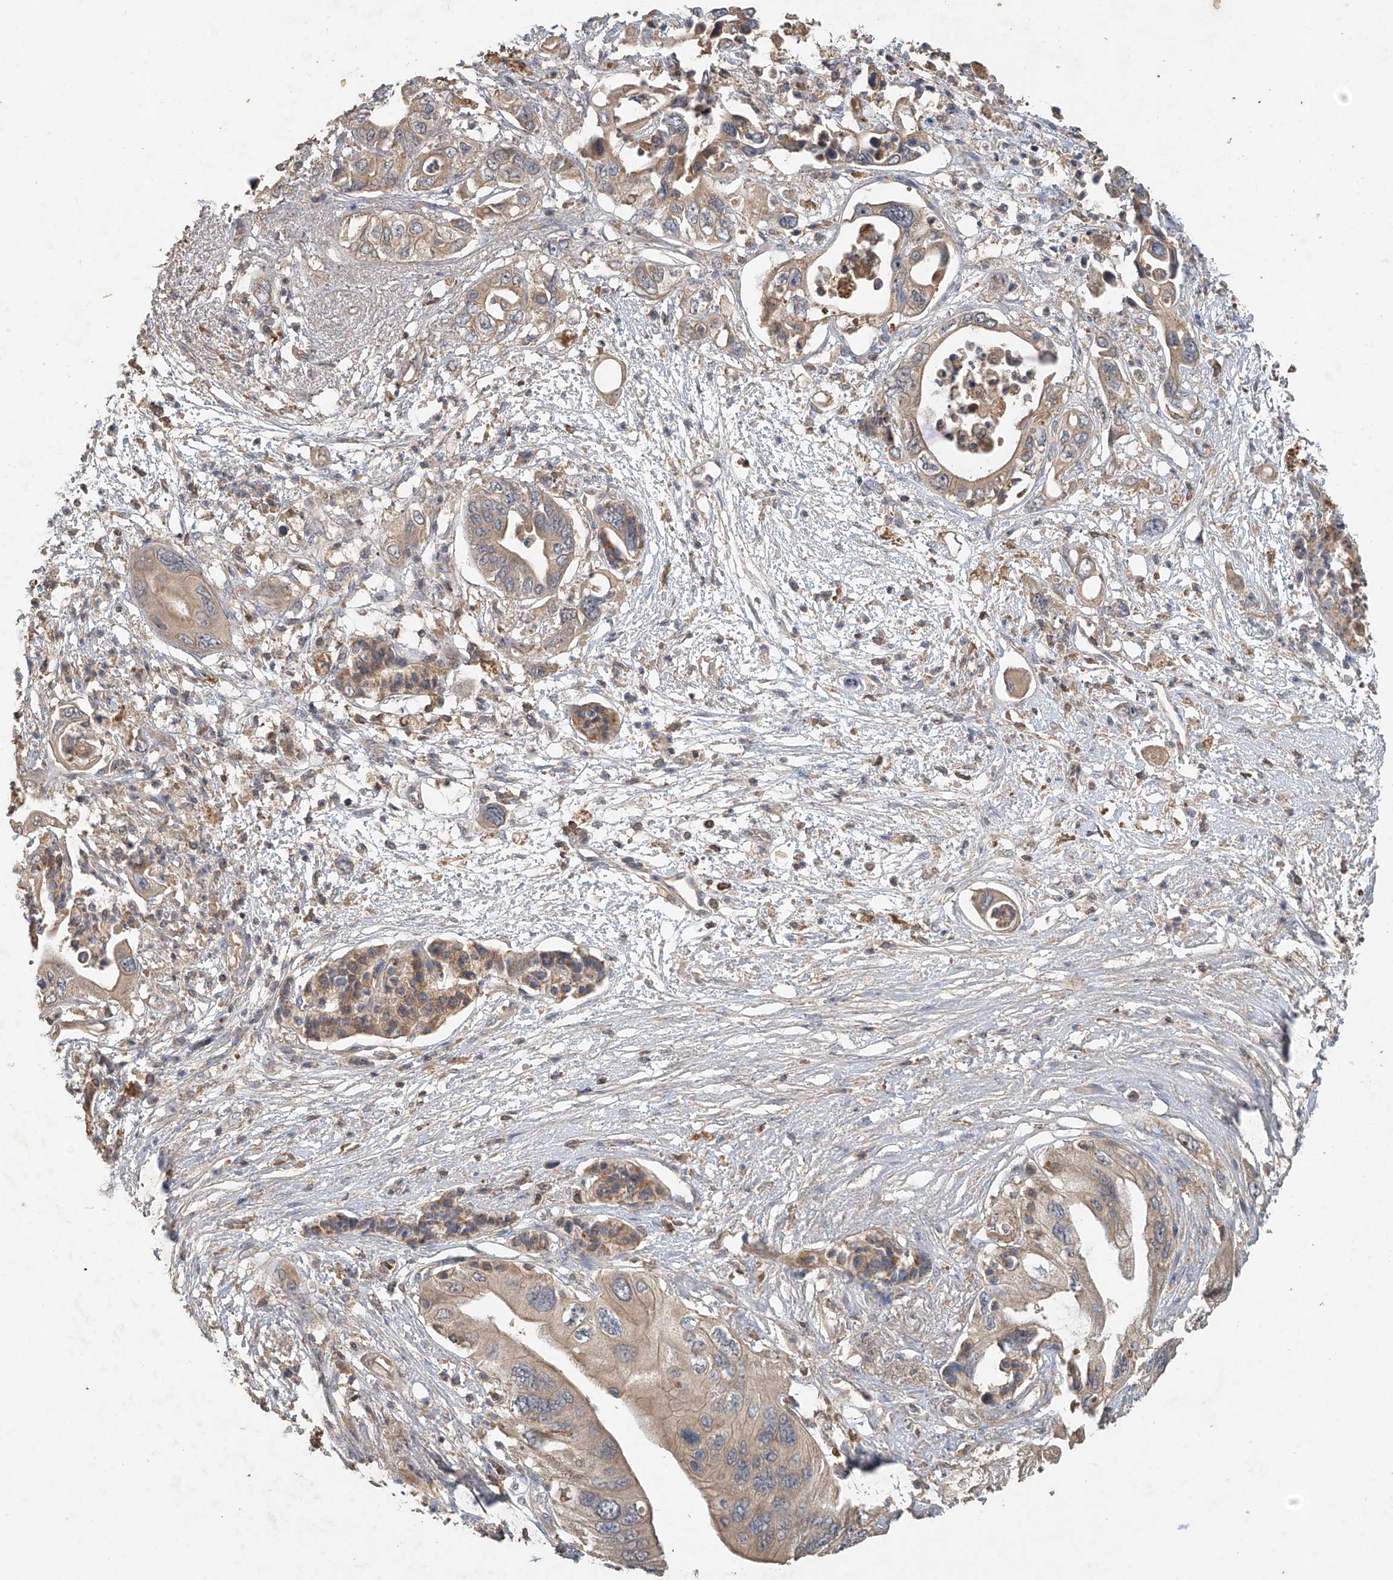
{"staining": {"intensity": "weak", "quantity": ">75%", "location": "cytoplasmic/membranous"}, "tissue": "pancreatic cancer", "cell_type": "Tumor cells", "image_type": "cancer", "snomed": [{"axis": "morphology", "description": "Adenocarcinoma, NOS"}, {"axis": "topography", "description": "Pancreas"}], "caption": "There is low levels of weak cytoplasmic/membranous positivity in tumor cells of adenocarcinoma (pancreatic), as demonstrated by immunohistochemical staining (brown color).", "gene": "GNB1L", "patient": {"sex": "male", "age": 66}}